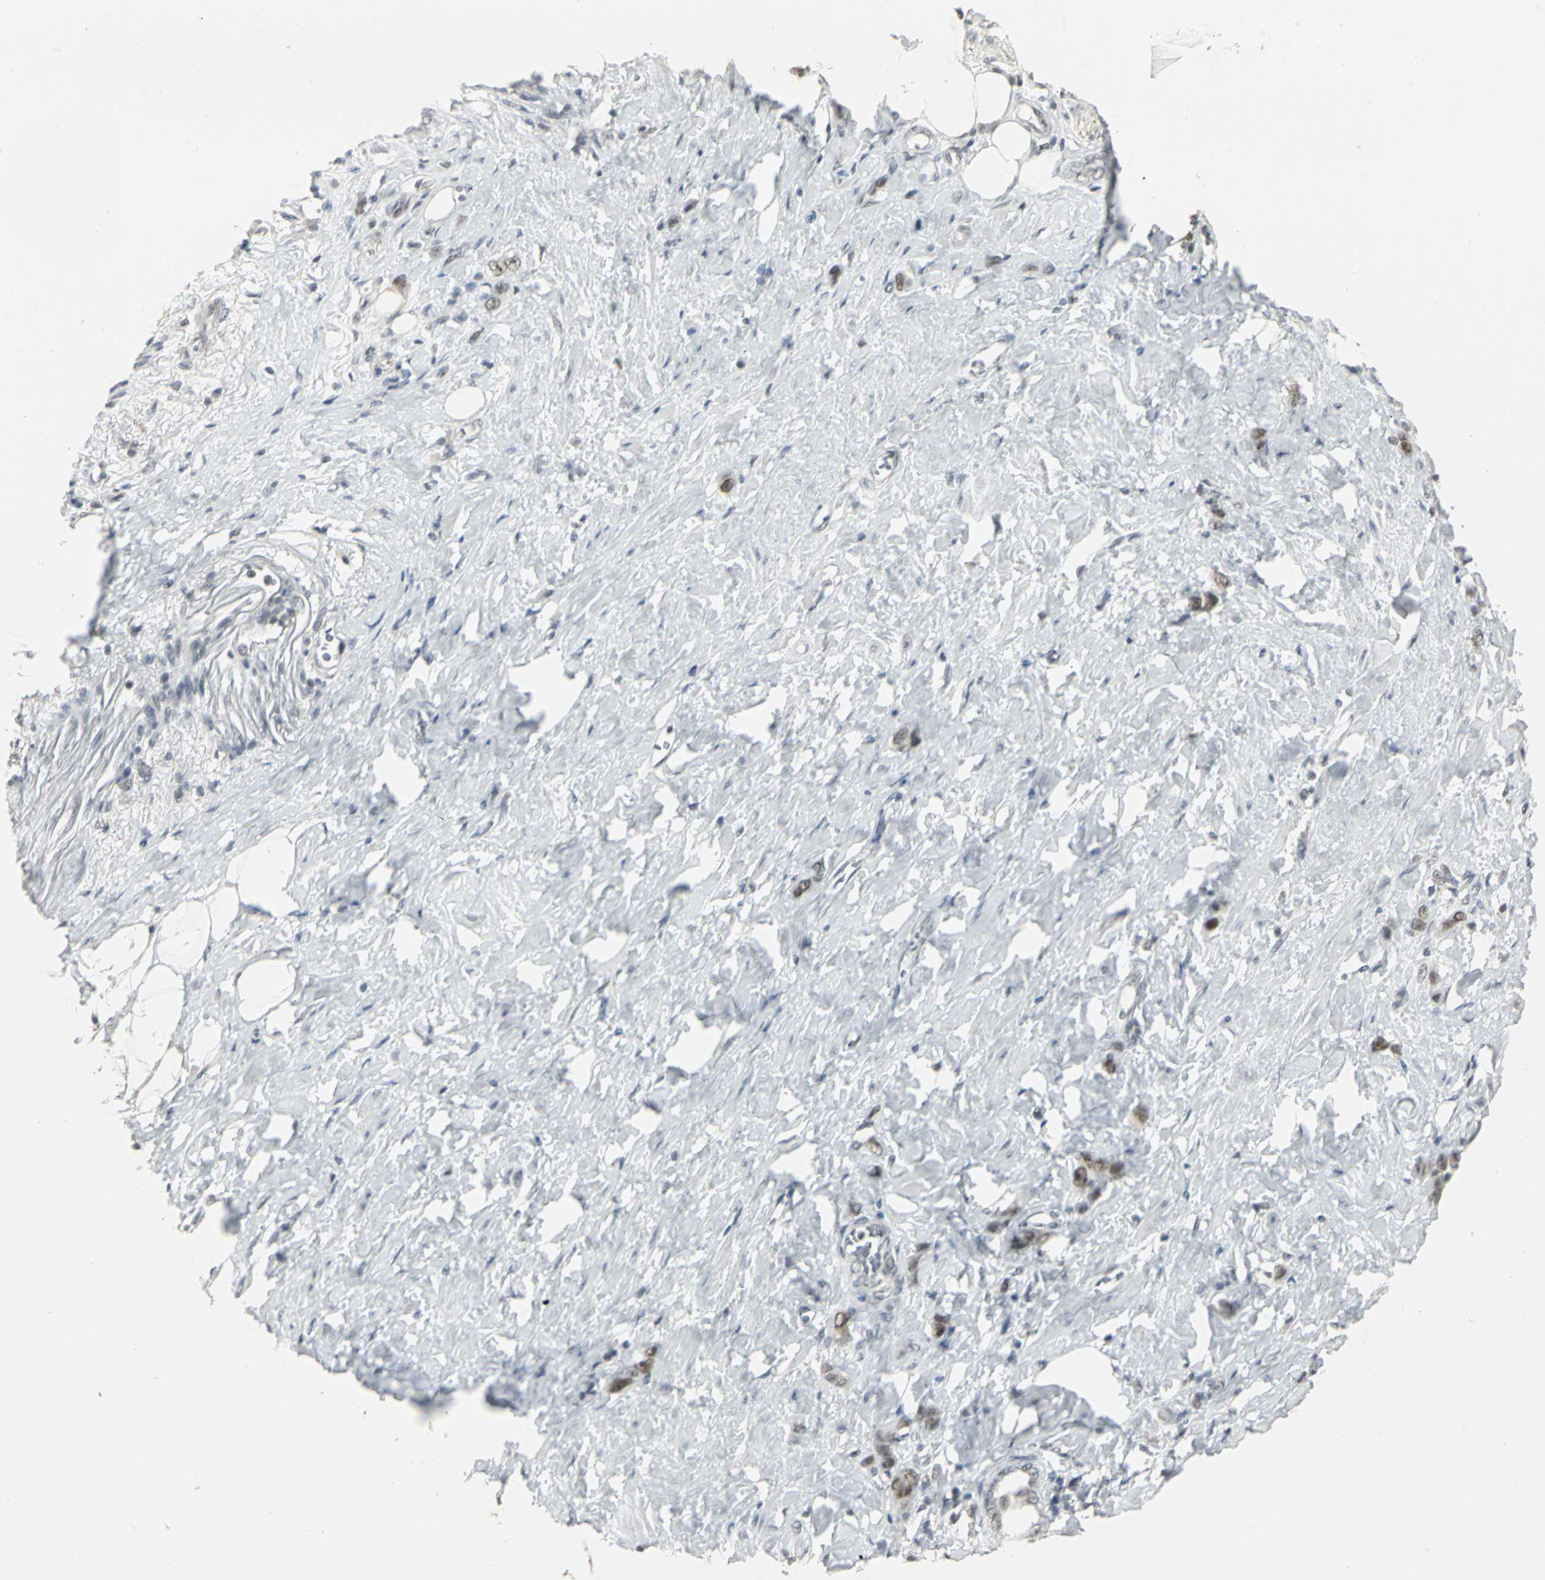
{"staining": {"intensity": "moderate", "quantity": ">75%", "location": "nuclear"}, "tissue": "stomach cancer", "cell_type": "Tumor cells", "image_type": "cancer", "snomed": [{"axis": "morphology", "description": "Adenocarcinoma, NOS"}, {"axis": "topography", "description": "Stomach"}], "caption": "An image of human stomach cancer stained for a protein reveals moderate nuclear brown staining in tumor cells. (DAB (3,3'-diaminobenzidine) IHC, brown staining for protein, blue staining for nuclei).", "gene": "CBX3", "patient": {"sex": "male", "age": 82}}